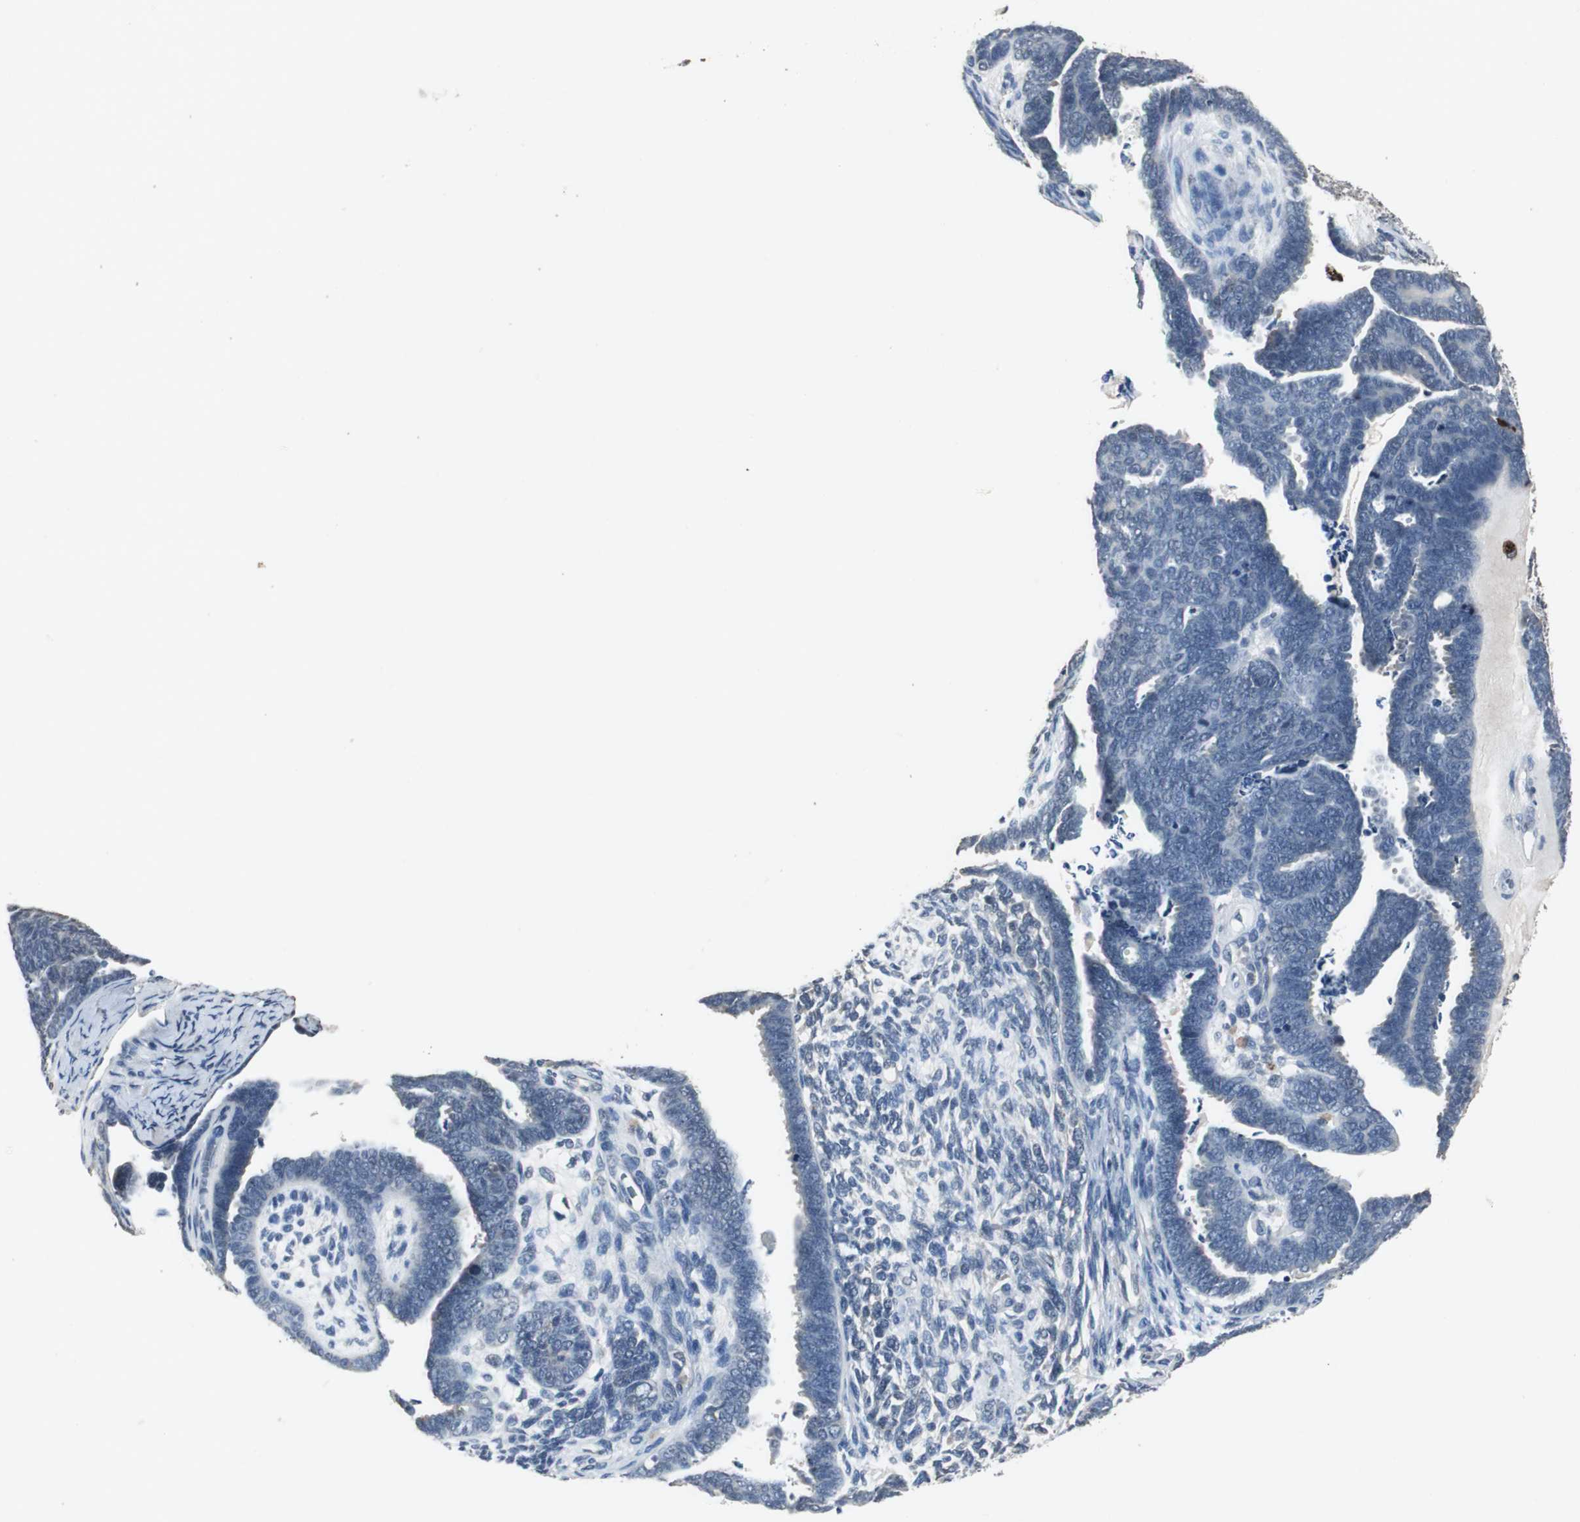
{"staining": {"intensity": "negative", "quantity": "none", "location": "none"}, "tissue": "endometrial cancer", "cell_type": "Tumor cells", "image_type": "cancer", "snomed": [{"axis": "morphology", "description": "Neoplasm, malignant, NOS"}, {"axis": "topography", "description": "Endometrium"}], "caption": "Photomicrograph shows no significant protein positivity in tumor cells of endometrial cancer.", "gene": "ADNP2", "patient": {"sex": "female", "age": 74}}